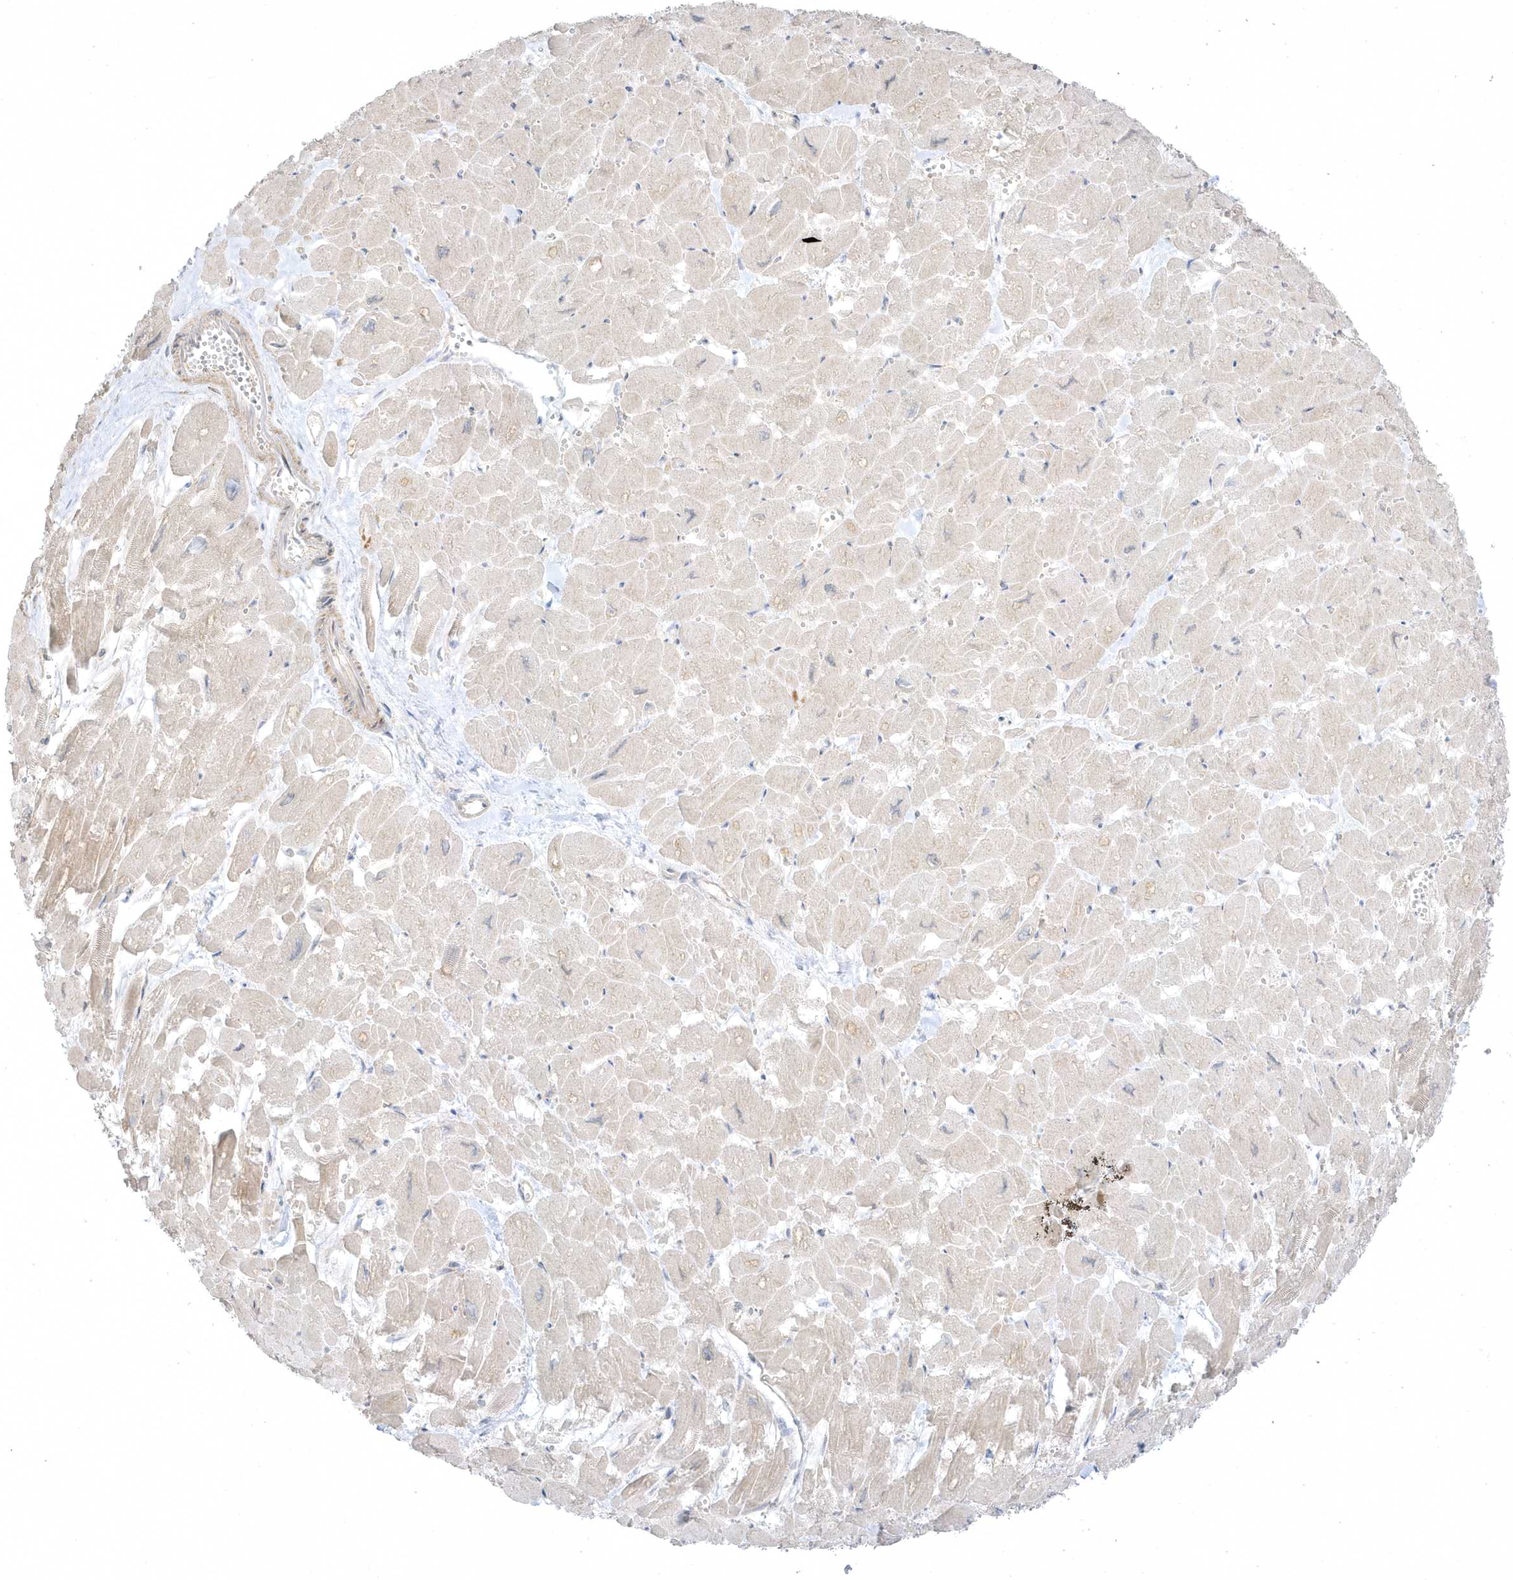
{"staining": {"intensity": "moderate", "quantity": "<25%", "location": "cytoplasmic/membranous"}, "tissue": "heart muscle", "cell_type": "Cardiomyocytes", "image_type": "normal", "snomed": [{"axis": "morphology", "description": "Normal tissue, NOS"}, {"axis": "topography", "description": "Heart"}], "caption": "This is a photomicrograph of immunohistochemistry staining of normal heart muscle, which shows moderate positivity in the cytoplasmic/membranous of cardiomyocytes.", "gene": "ARHGEF9", "patient": {"sex": "male", "age": 54}}